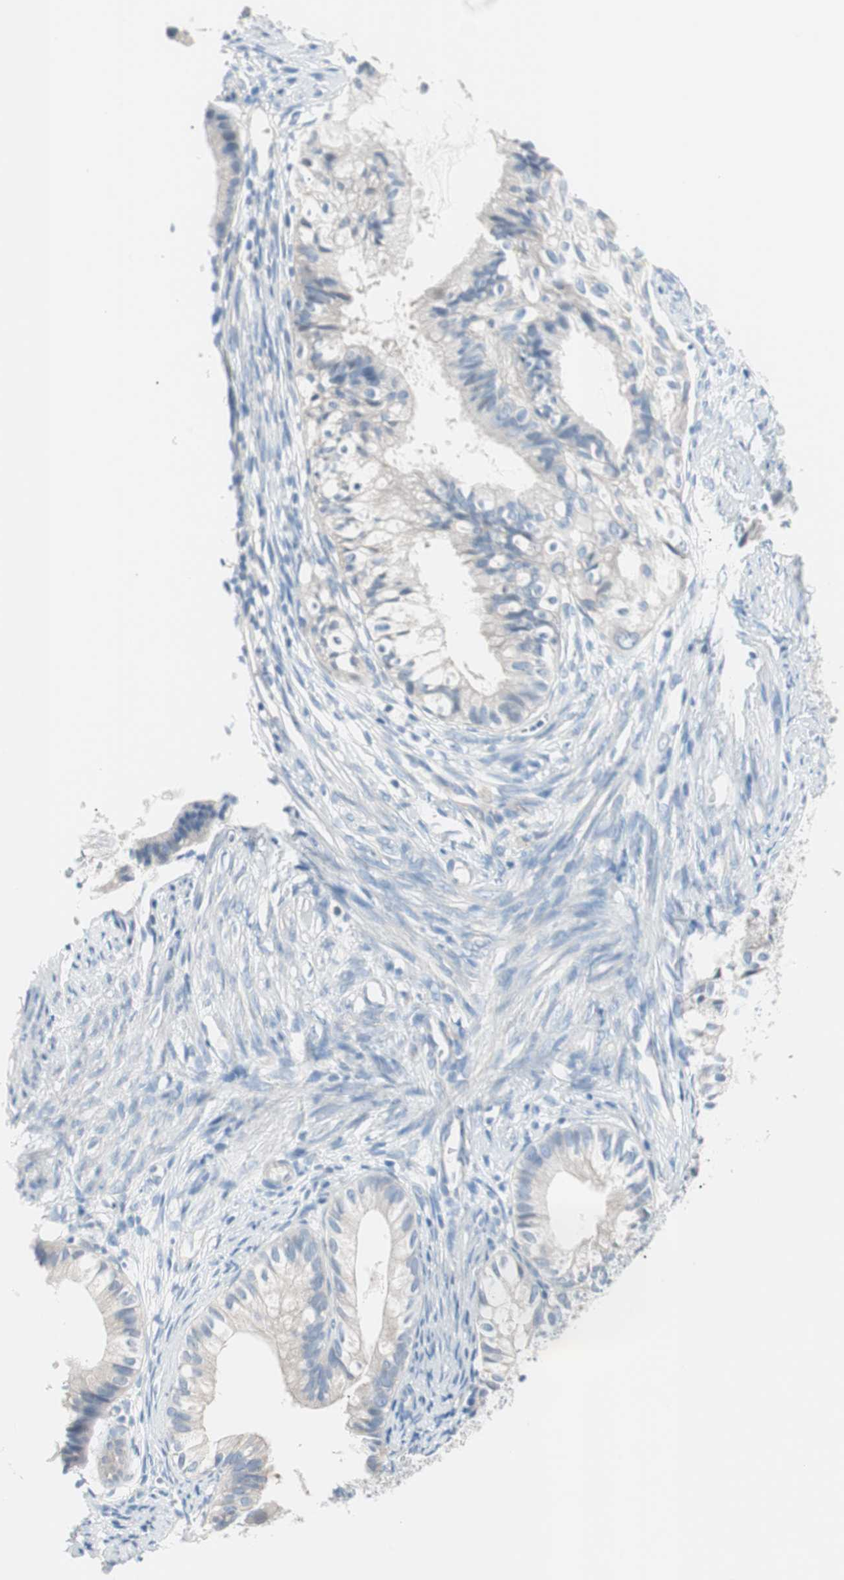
{"staining": {"intensity": "negative", "quantity": "none", "location": "none"}, "tissue": "cervical cancer", "cell_type": "Tumor cells", "image_type": "cancer", "snomed": [{"axis": "morphology", "description": "Normal tissue, NOS"}, {"axis": "morphology", "description": "Adenocarcinoma, NOS"}, {"axis": "topography", "description": "Cervix"}, {"axis": "topography", "description": "Endometrium"}], "caption": "This is an immunohistochemistry micrograph of human cervical adenocarcinoma. There is no expression in tumor cells.", "gene": "VIL1", "patient": {"sex": "female", "age": 86}}